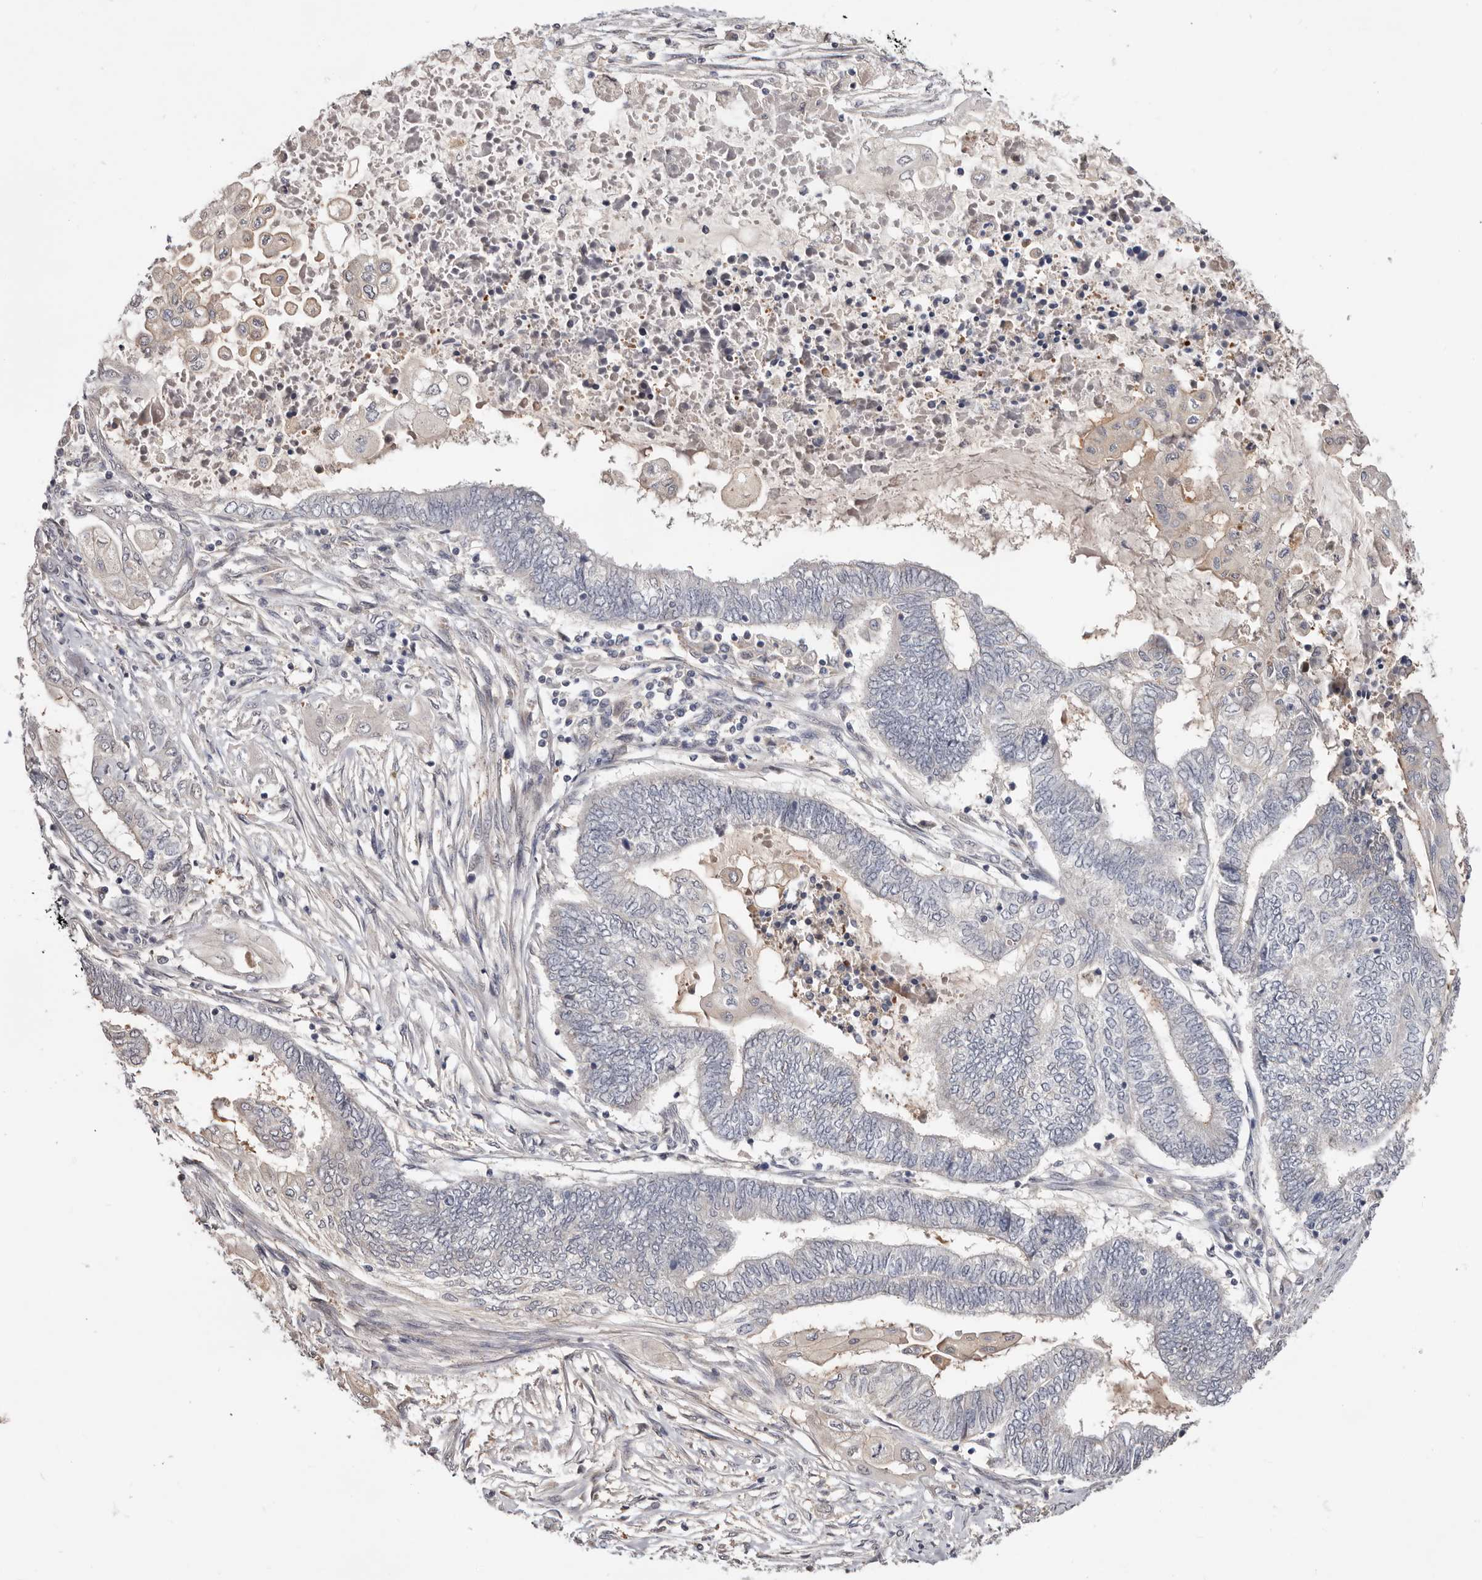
{"staining": {"intensity": "negative", "quantity": "none", "location": "none"}, "tissue": "endometrial cancer", "cell_type": "Tumor cells", "image_type": "cancer", "snomed": [{"axis": "morphology", "description": "Adenocarcinoma, NOS"}, {"axis": "topography", "description": "Uterus"}, {"axis": "topography", "description": "Endometrium"}], "caption": "A micrograph of adenocarcinoma (endometrial) stained for a protein reveals no brown staining in tumor cells.", "gene": "DOP1A", "patient": {"sex": "female", "age": 70}}